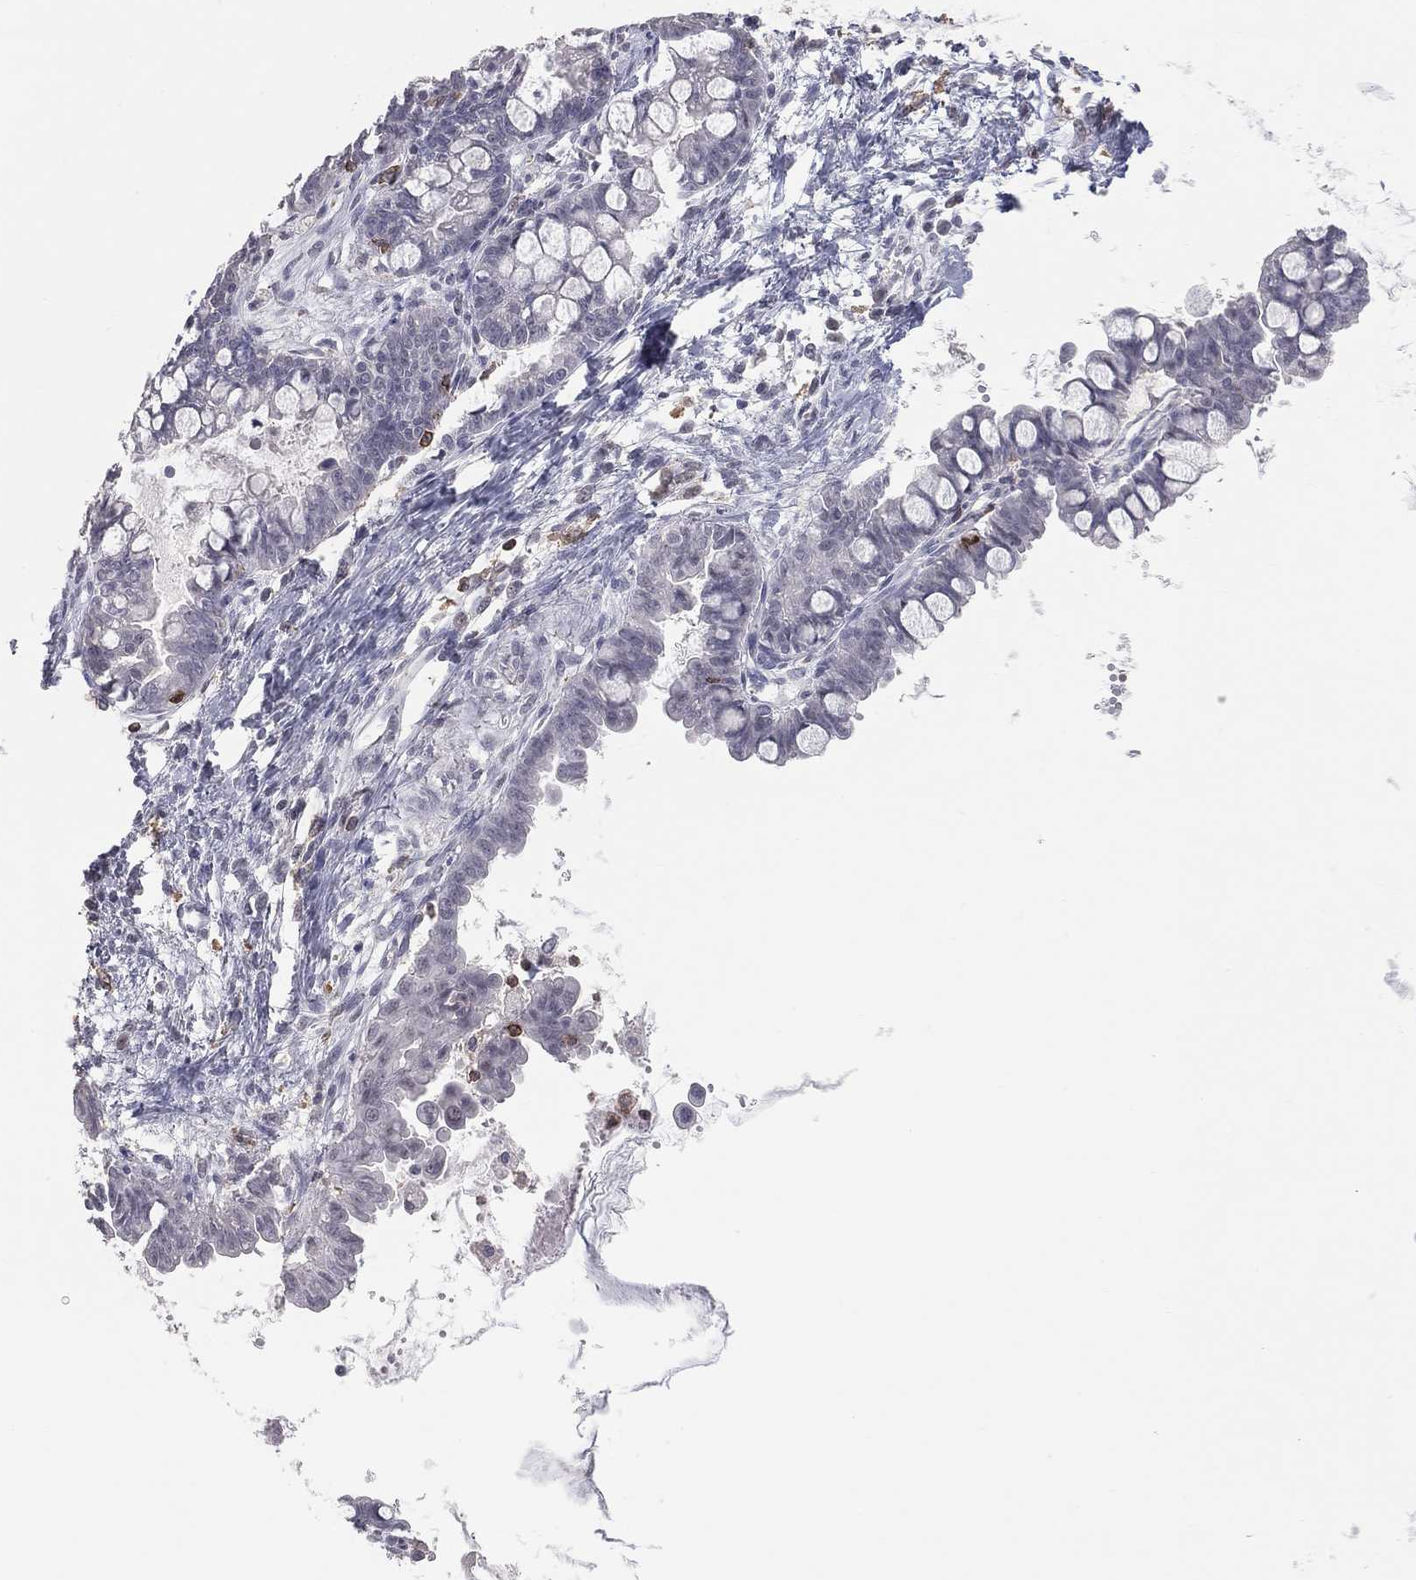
{"staining": {"intensity": "negative", "quantity": "none", "location": "none"}, "tissue": "ovarian cancer", "cell_type": "Tumor cells", "image_type": "cancer", "snomed": [{"axis": "morphology", "description": "Cystadenocarcinoma, mucinous, NOS"}, {"axis": "topography", "description": "Ovary"}], "caption": "DAB immunohistochemical staining of human ovarian cancer (mucinous cystadenocarcinoma) shows no significant positivity in tumor cells.", "gene": "PSTPIP1", "patient": {"sex": "female", "age": 63}}